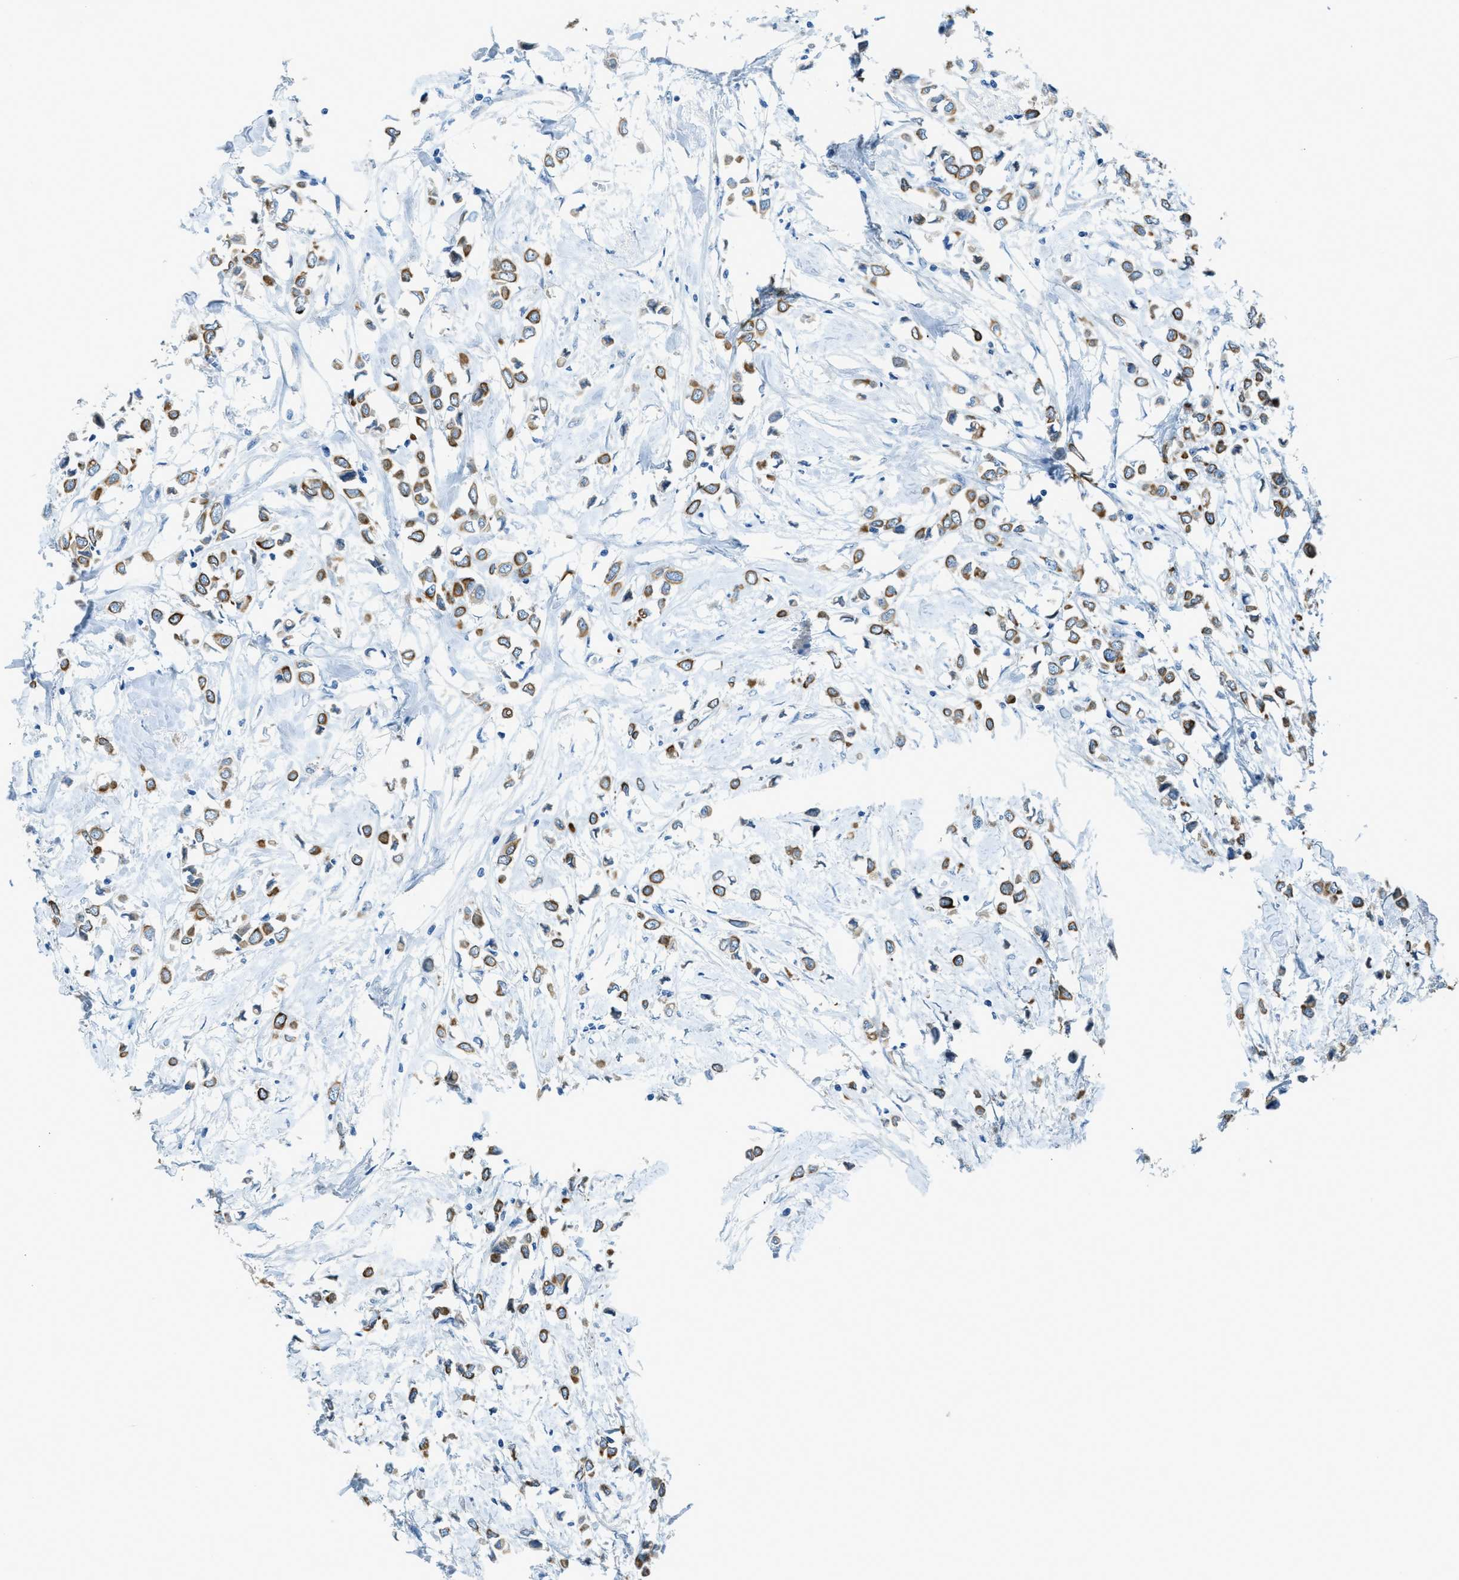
{"staining": {"intensity": "moderate", "quantity": ">75%", "location": "cytoplasmic/membranous"}, "tissue": "breast cancer", "cell_type": "Tumor cells", "image_type": "cancer", "snomed": [{"axis": "morphology", "description": "Lobular carcinoma"}, {"axis": "topography", "description": "Breast"}], "caption": "Immunohistochemical staining of human breast cancer (lobular carcinoma) reveals medium levels of moderate cytoplasmic/membranous protein staining in approximately >75% of tumor cells.", "gene": "KLHL8", "patient": {"sex": "female", "age": 51}}